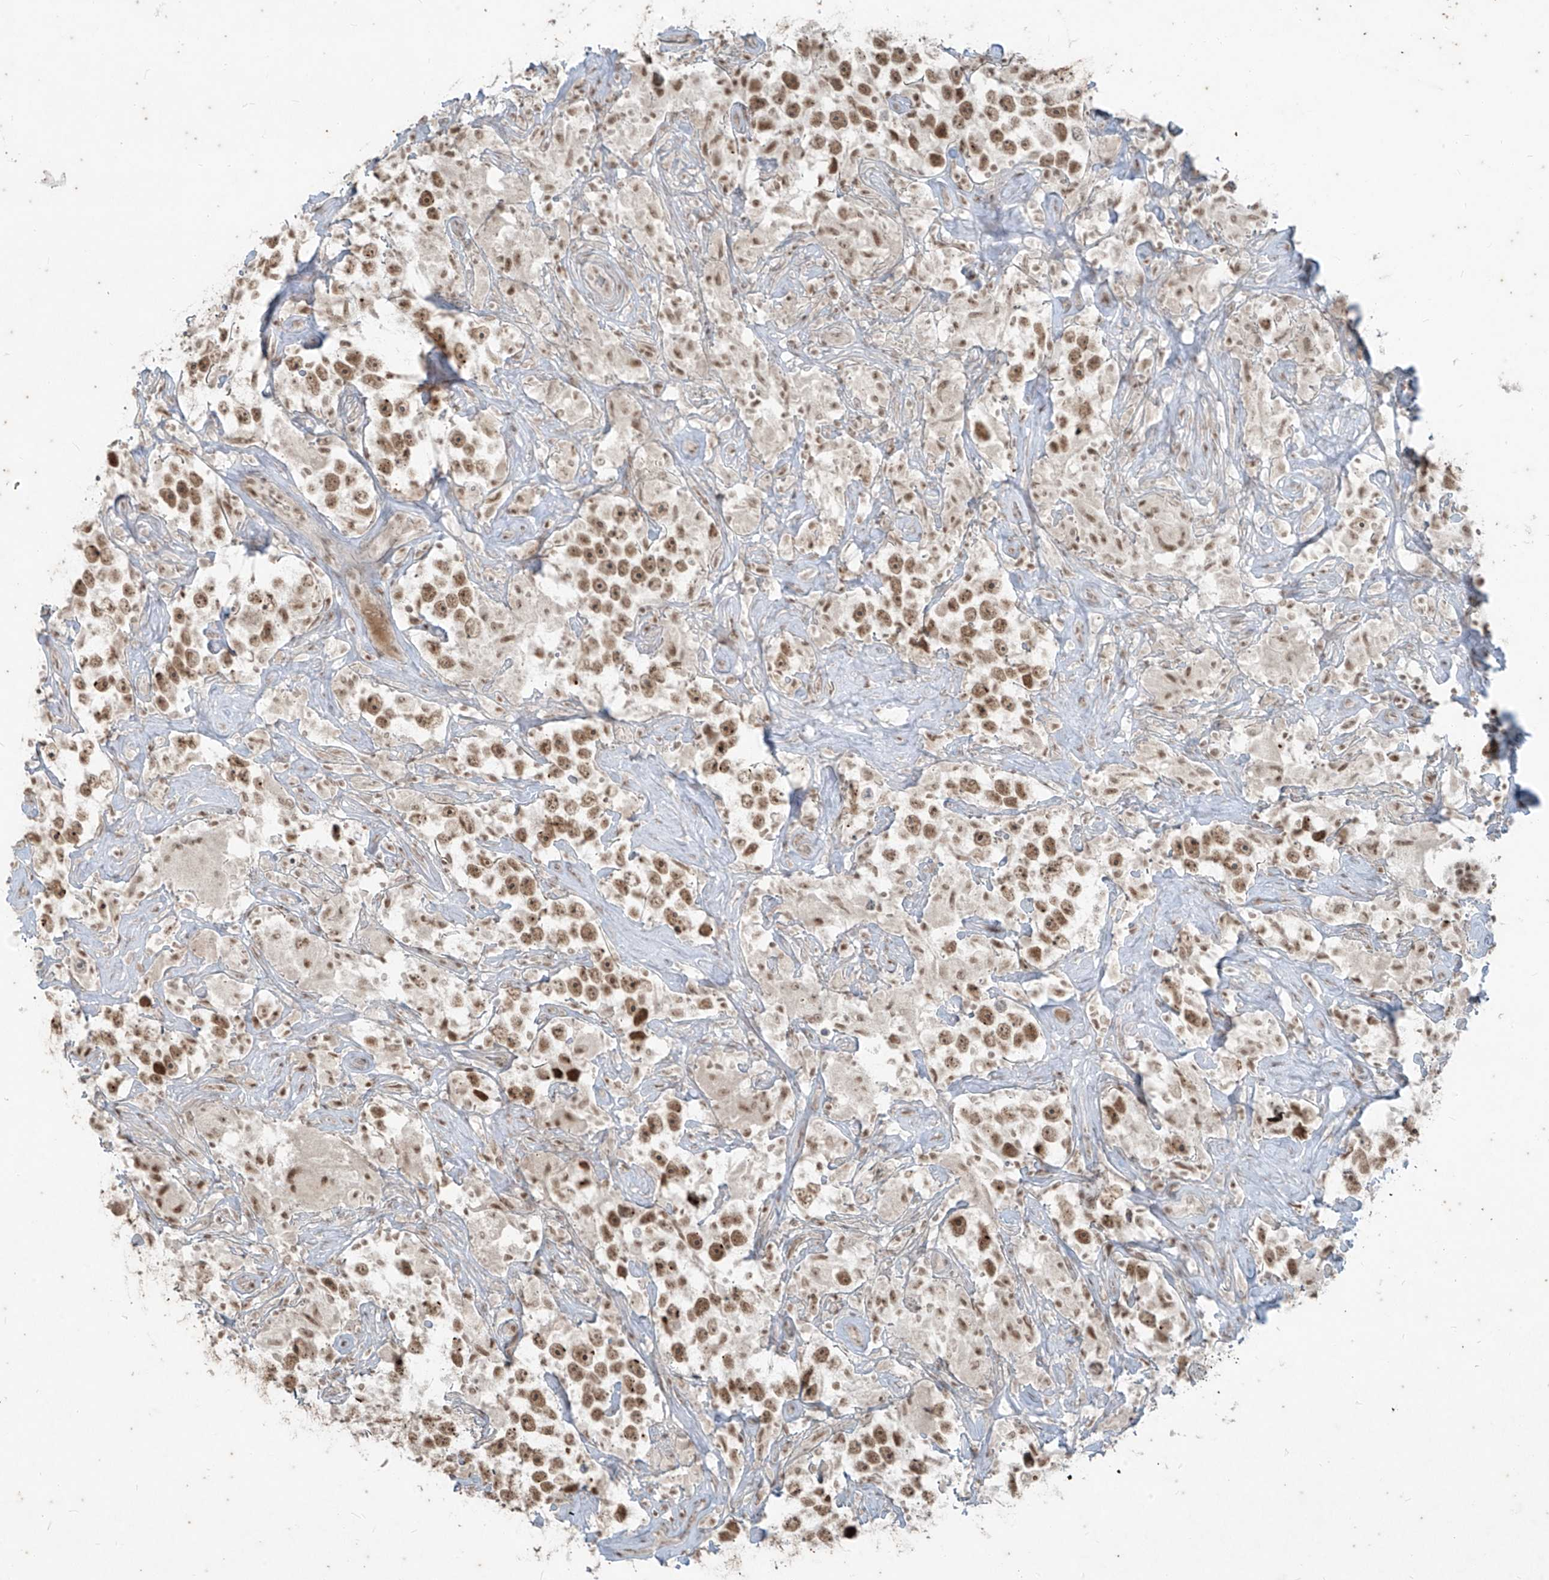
{"staining": {"intensity": "moderate", "quantity": ">75%", "location": "nuclear"}, "tissue": "testis cancer", "cell_type": "Tumor cells", "image_type": "cancer", "snomed": [{"axis": "morphology", "description": "Seminoma, NOS"}, {"axis": "topography", "description": "Testis"}], "caption": "Approximately >75% of tumor cells in human testis seminoma demonstrate moderate nuclear protein expression as visualized by brown immunohistochemical staining.", "gene": "ZNF354B", "patient": {"sex": "male", "age": 49}}